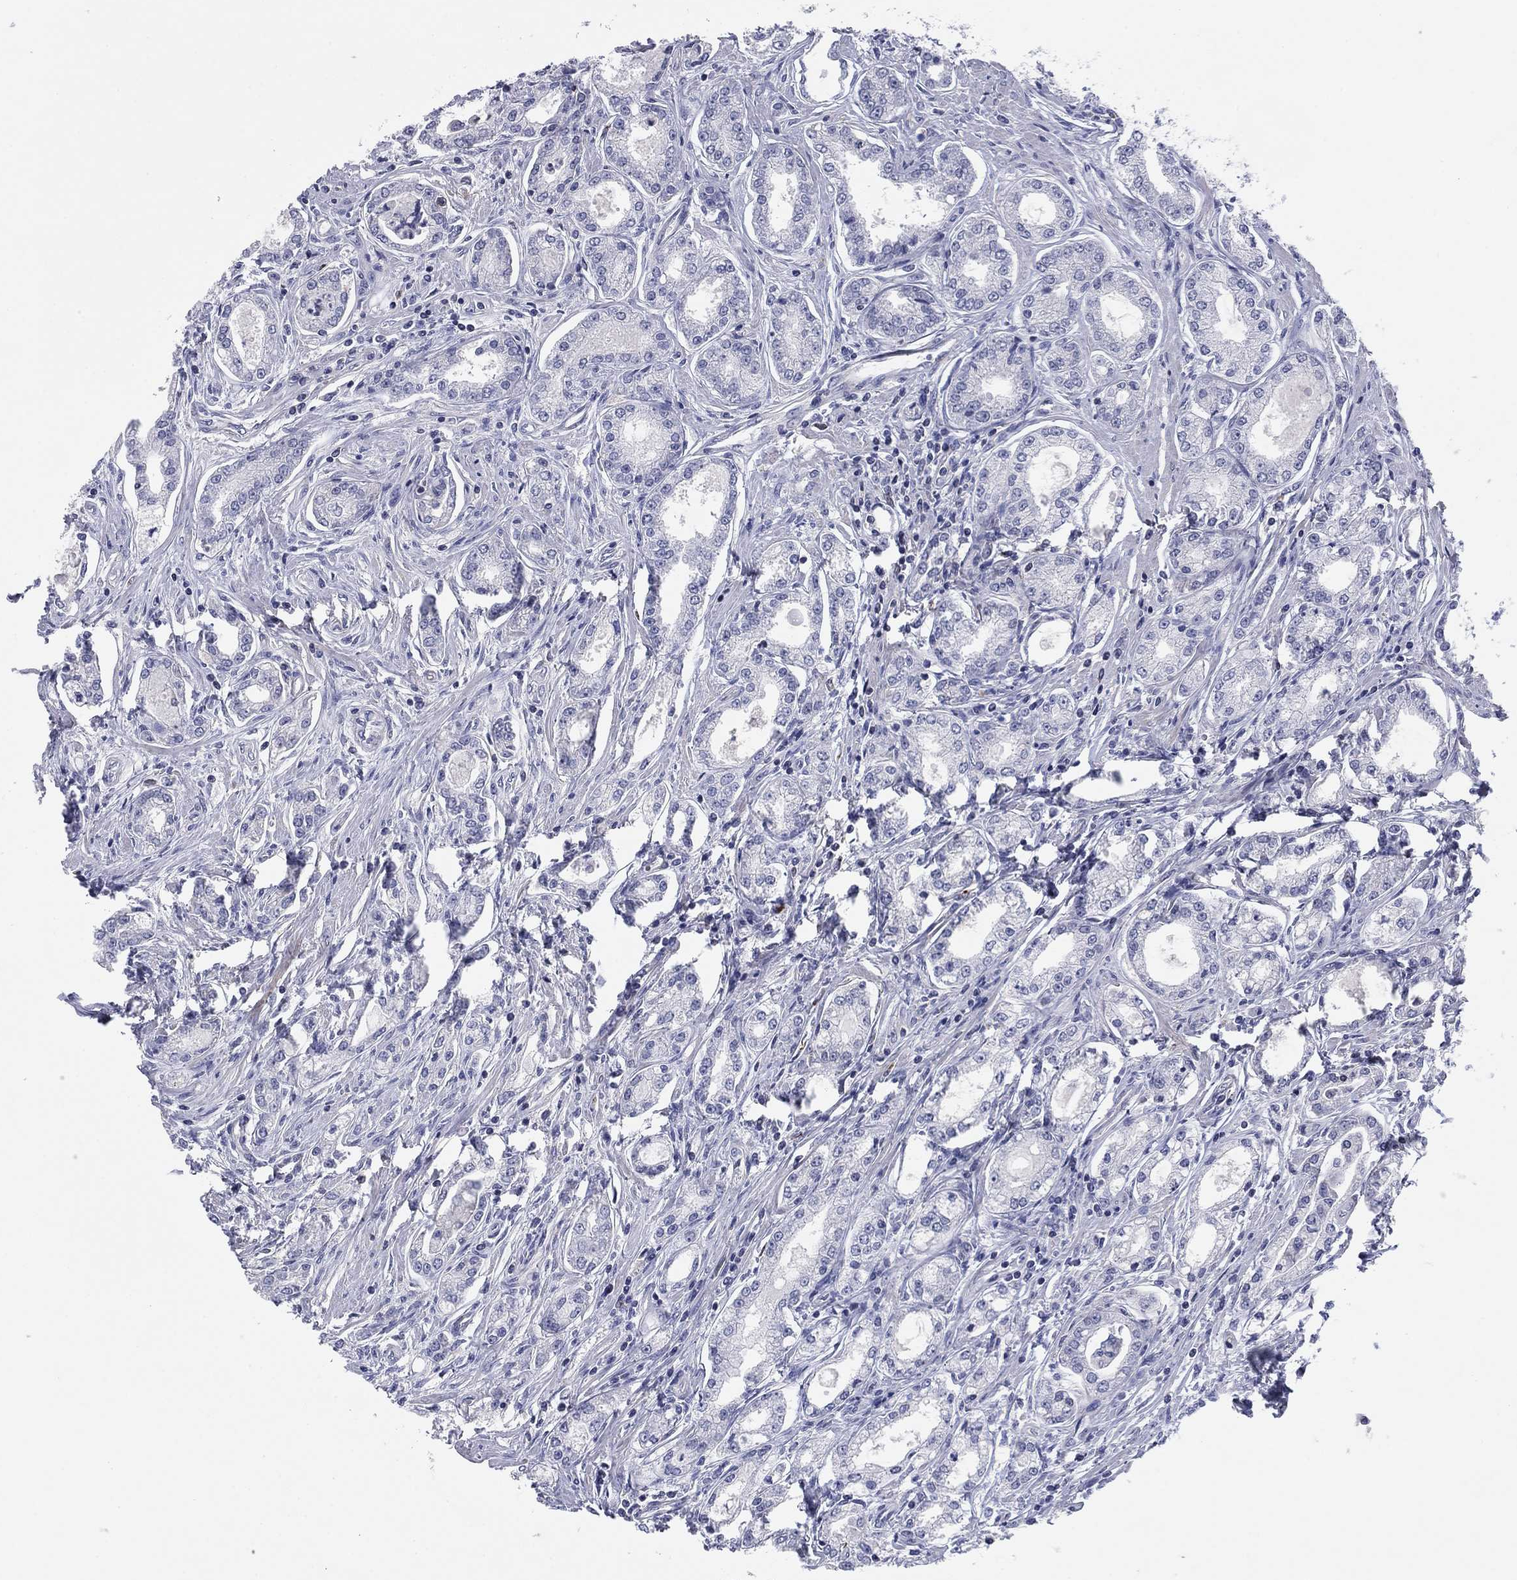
{"staining": {"intensity": "negative", "quantity": "none", "location": "none"}, "tissue": "prostate cancer", "cell_type": "Tumor cells", "image_type": "cancer", "snomed": [{"axis": "morphology", "description": "Adenocarcinoma, NOS"}, {"axis": "morphology", "description": "Adenocarcinoma, High grade"}, {"axis": "topography", "description": "Prostate"}], "caption": "The histopathology image reveals no staining of tumor cells in prostate cancer (adenocarcinoma). Nuclei are stained in blue.", "gene": "PSD4", "patient": {"sex": "male", "age": 70}}